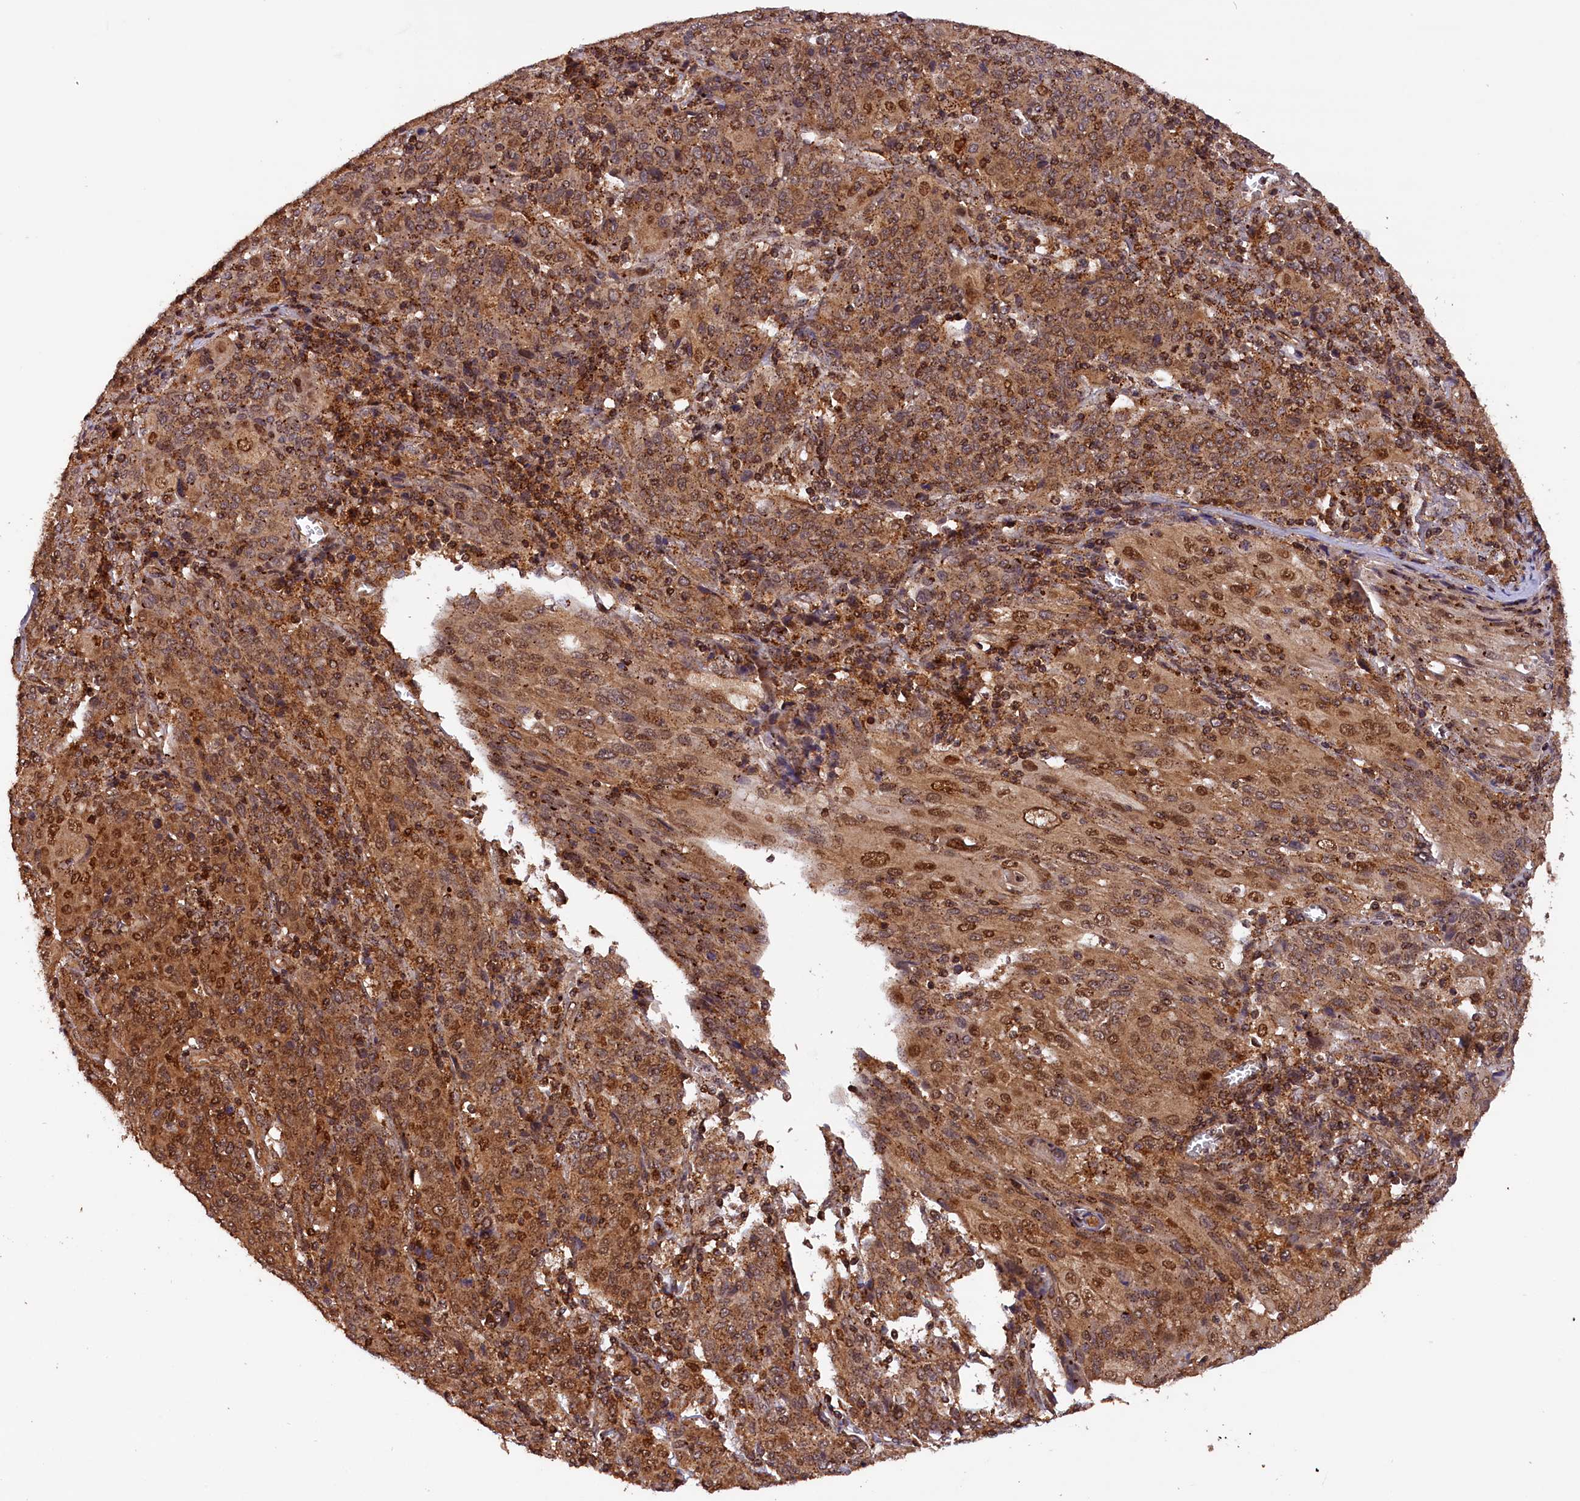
{"staining": {"intensity": "strong", "quantity": ">75%", "location": "cytoplasmic/membranous,nuclear"}, "tissue": "cervical cancer", "cell_type": "Tumor cells", "image_type": "cancer", "snomed": [{"axis": "morphology", "description": "Squamous cell carcinoma, NOS"}, {"axis": "topography", "description": "Cervix"}], "caption": "Protein analysis of cervical cancer (squamous cell carcinoma) tissue shows strong cytoplasmic/membranous and nuclear expression in about >75% of tumor cells.", "gene": "IST1", "patient": {"sex": "female", "age": 67}}